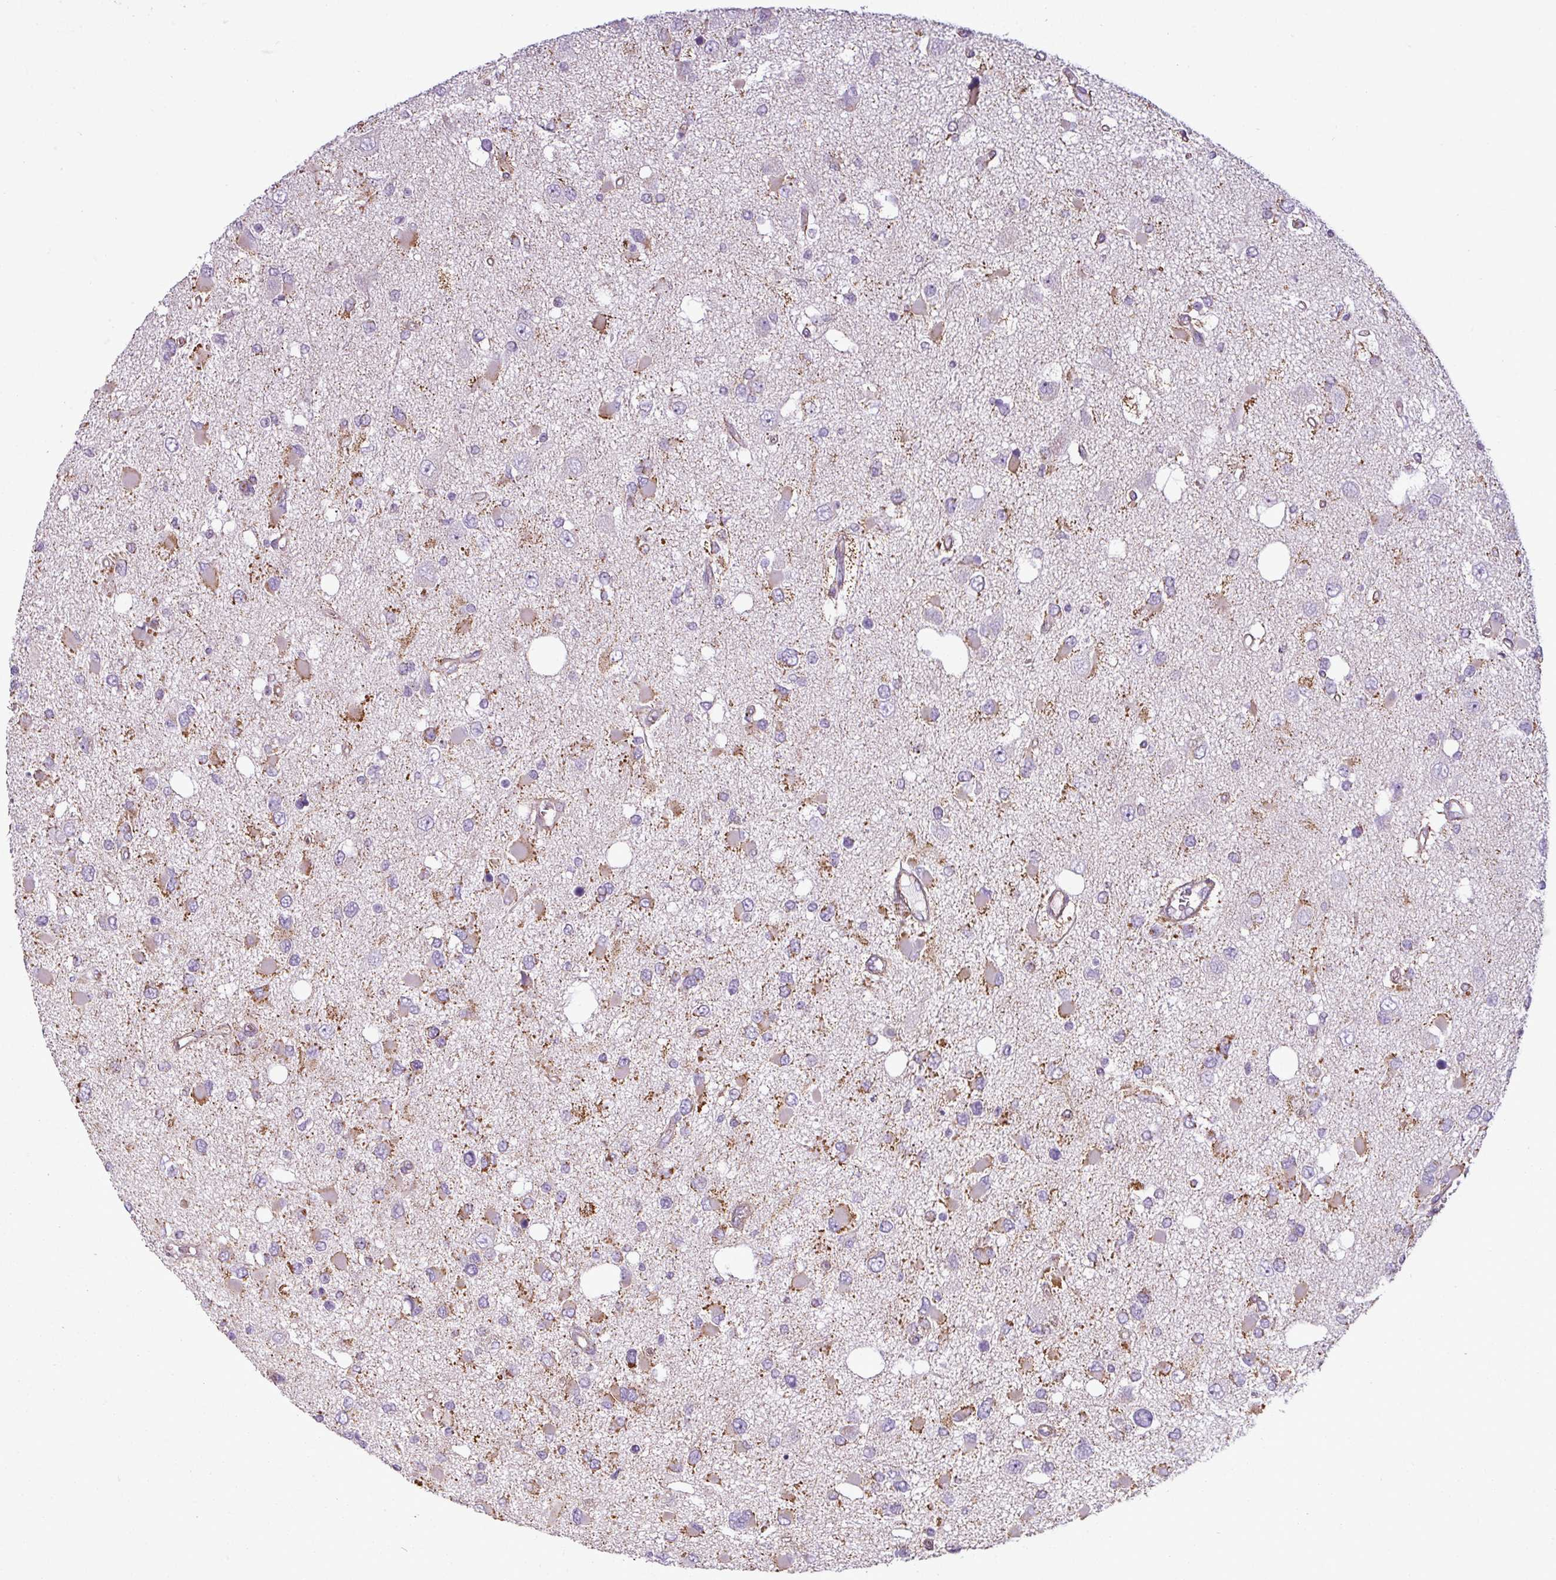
{"staining": {"intensity": "moderate", "quantity": "<25%", "location": "cytoplasmic/membranous"}, "tissue": "glioma", "cell_type": "Tumor cells", "image_type": "cancer", "snomed": [{"axis": "morphology", "description": "Glioma, malignant, High grade"}, {"axis": "topography", "description": "Brain"}], "caption": "This image reveals immunohistochemistry staining of human glioma, with low moderate cytoplasmic/membranous expression in approximately <25% of tumor cells.", "gene": "BTN2A2", "patient": {"sex": "male", "age": 53}}